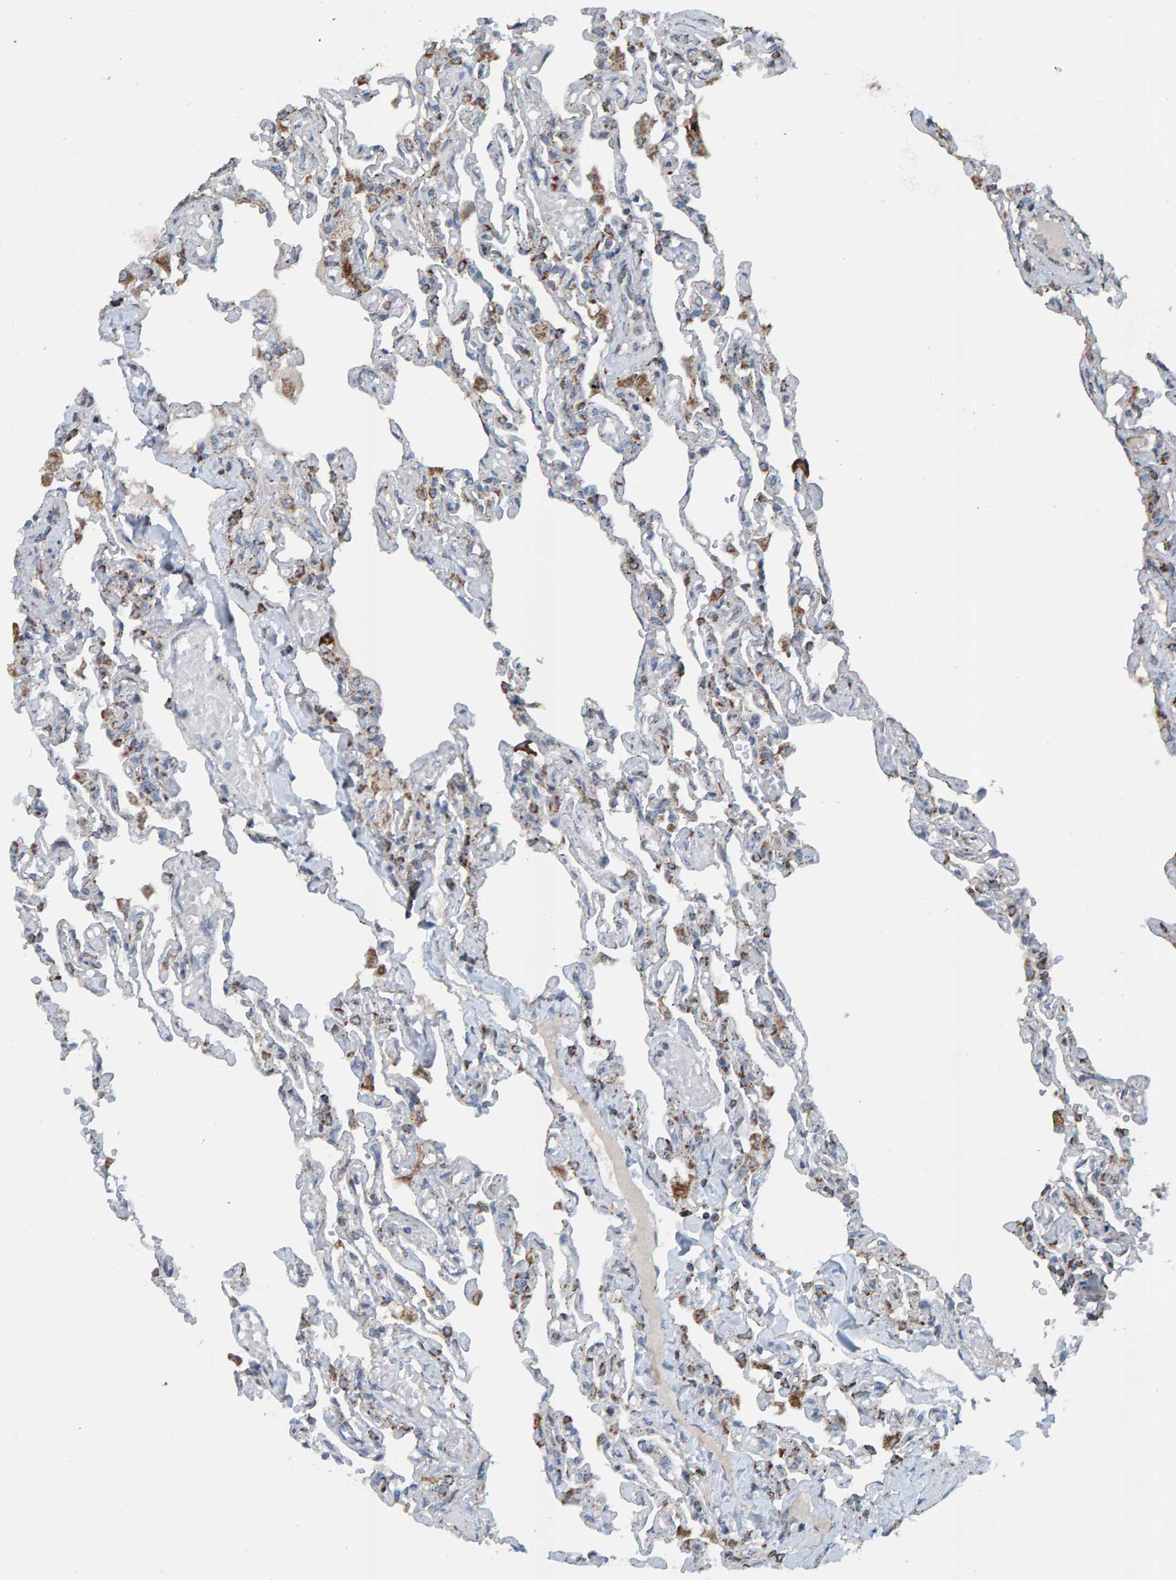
{"staining": {"intensity": "negative", "quantity": "none", "location": "none"}, "tissue": "lung", "cell_type": "Alveolar cells", "image_type": "normal", "snomed": [{"axis": "morphology", "description": "Normal tissue, NOS"}, {"axis": "topography", "description": "Lung"}], "caption": "Protein analysis of normal lung reveals no significant staining in alveolar cells. The staining is performed using DAB (3,3'-diaminobenzidine) brown chromogen with nuclei counter-stained in using hematoxylin.", "gene": "ZNF48", "patient": {"sex": "male", "age": 21}}